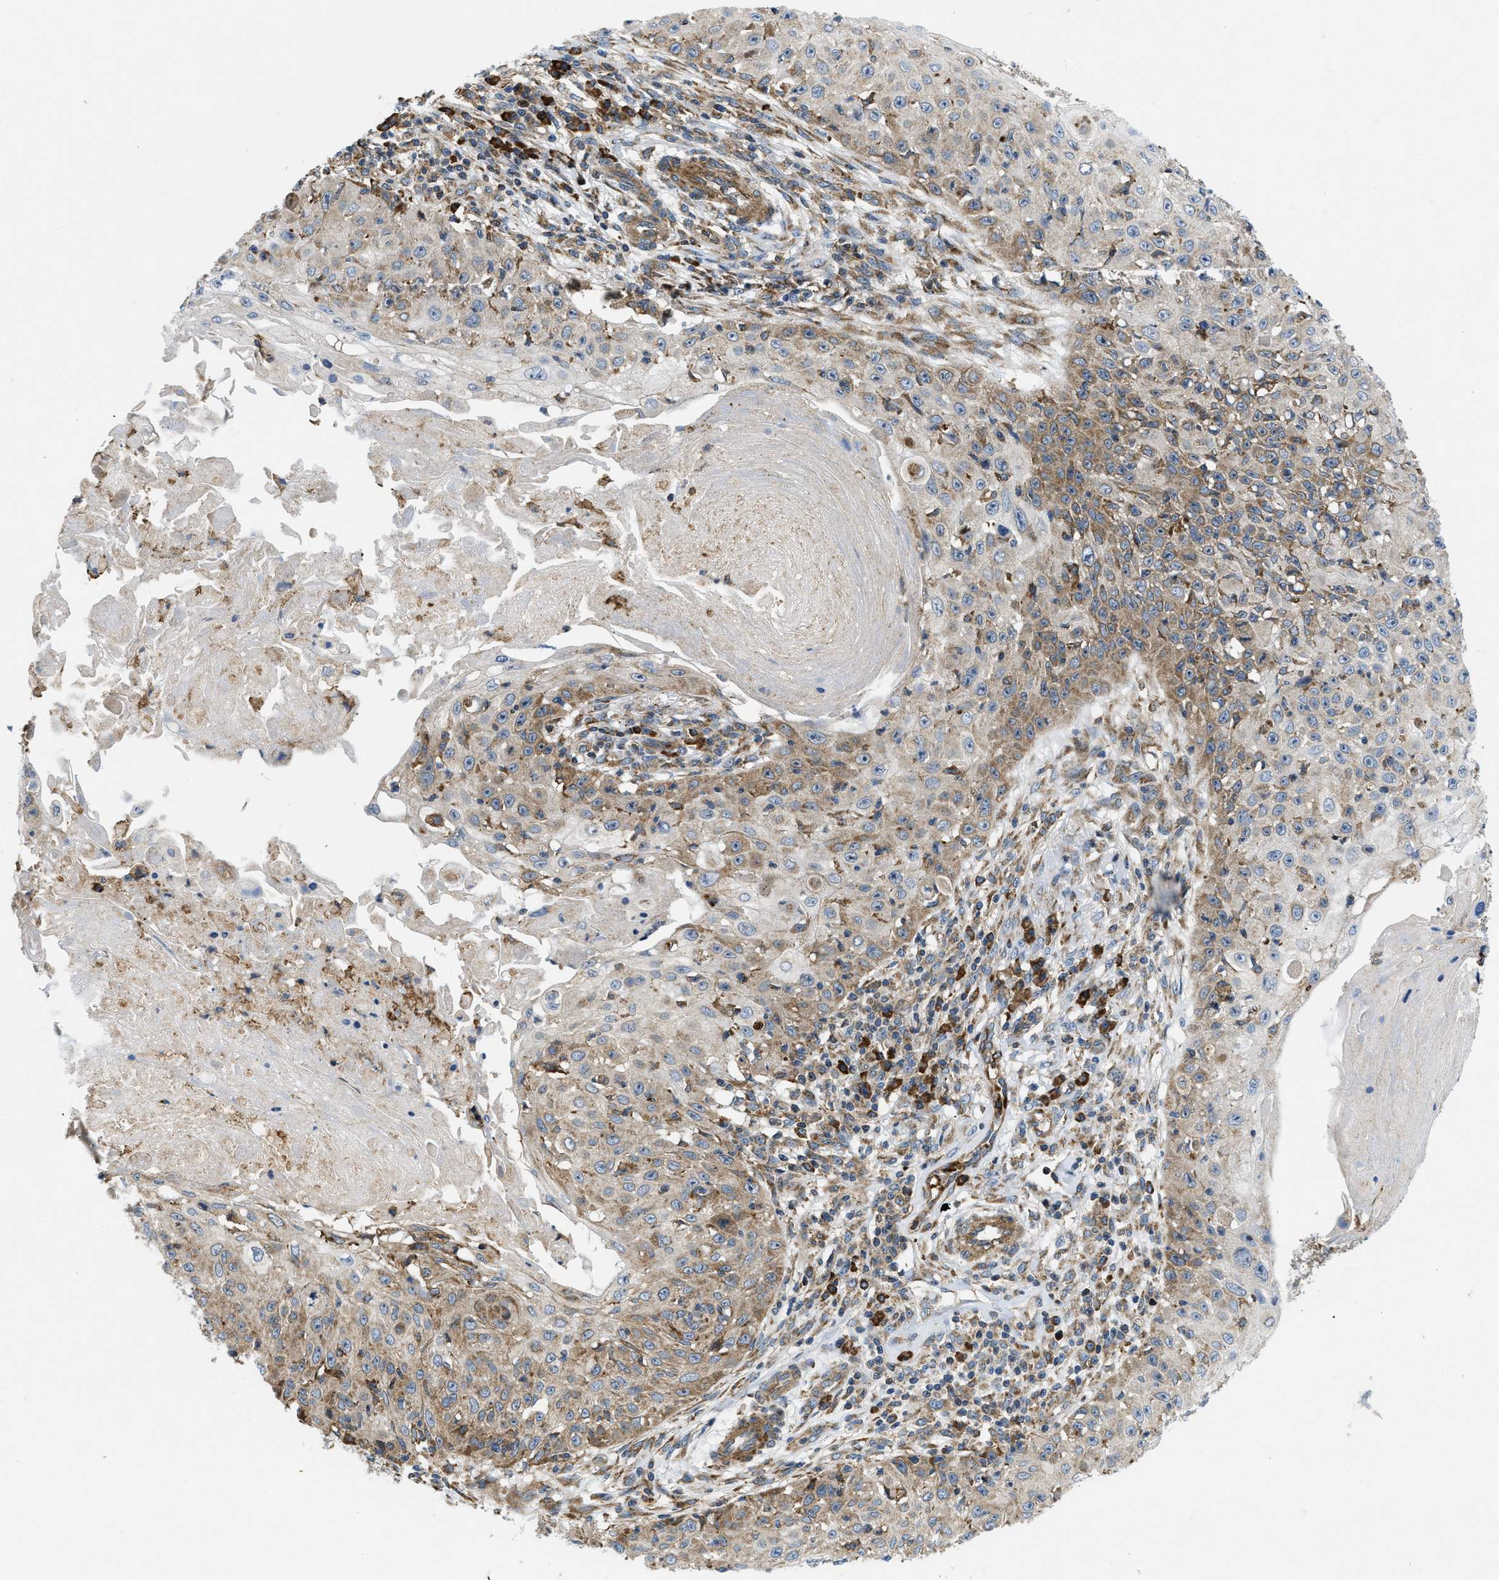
{"staining": {"intensity": "moderate", "quantity": "25%-75%", "location": "cytoplasmic/membranous"}, "tissue": "skin cancer", "cell_type": "Tumor cells", "image_type": "cancer", "snomed": [{"axis": "morphology", "description": "Squamous cell carcinoma, NOS"}, {"axis": "topography", "description": "Skin"}], "caption": "About 25%-75% of tumor cells in human skin squamous cell carcinoma reveal moderate cytoplasmic/membranous protein expression as visualized by brown immunohistochemical staining.", "gene": "CSPG4", "patient": {"sex": "male", "age": 86}}